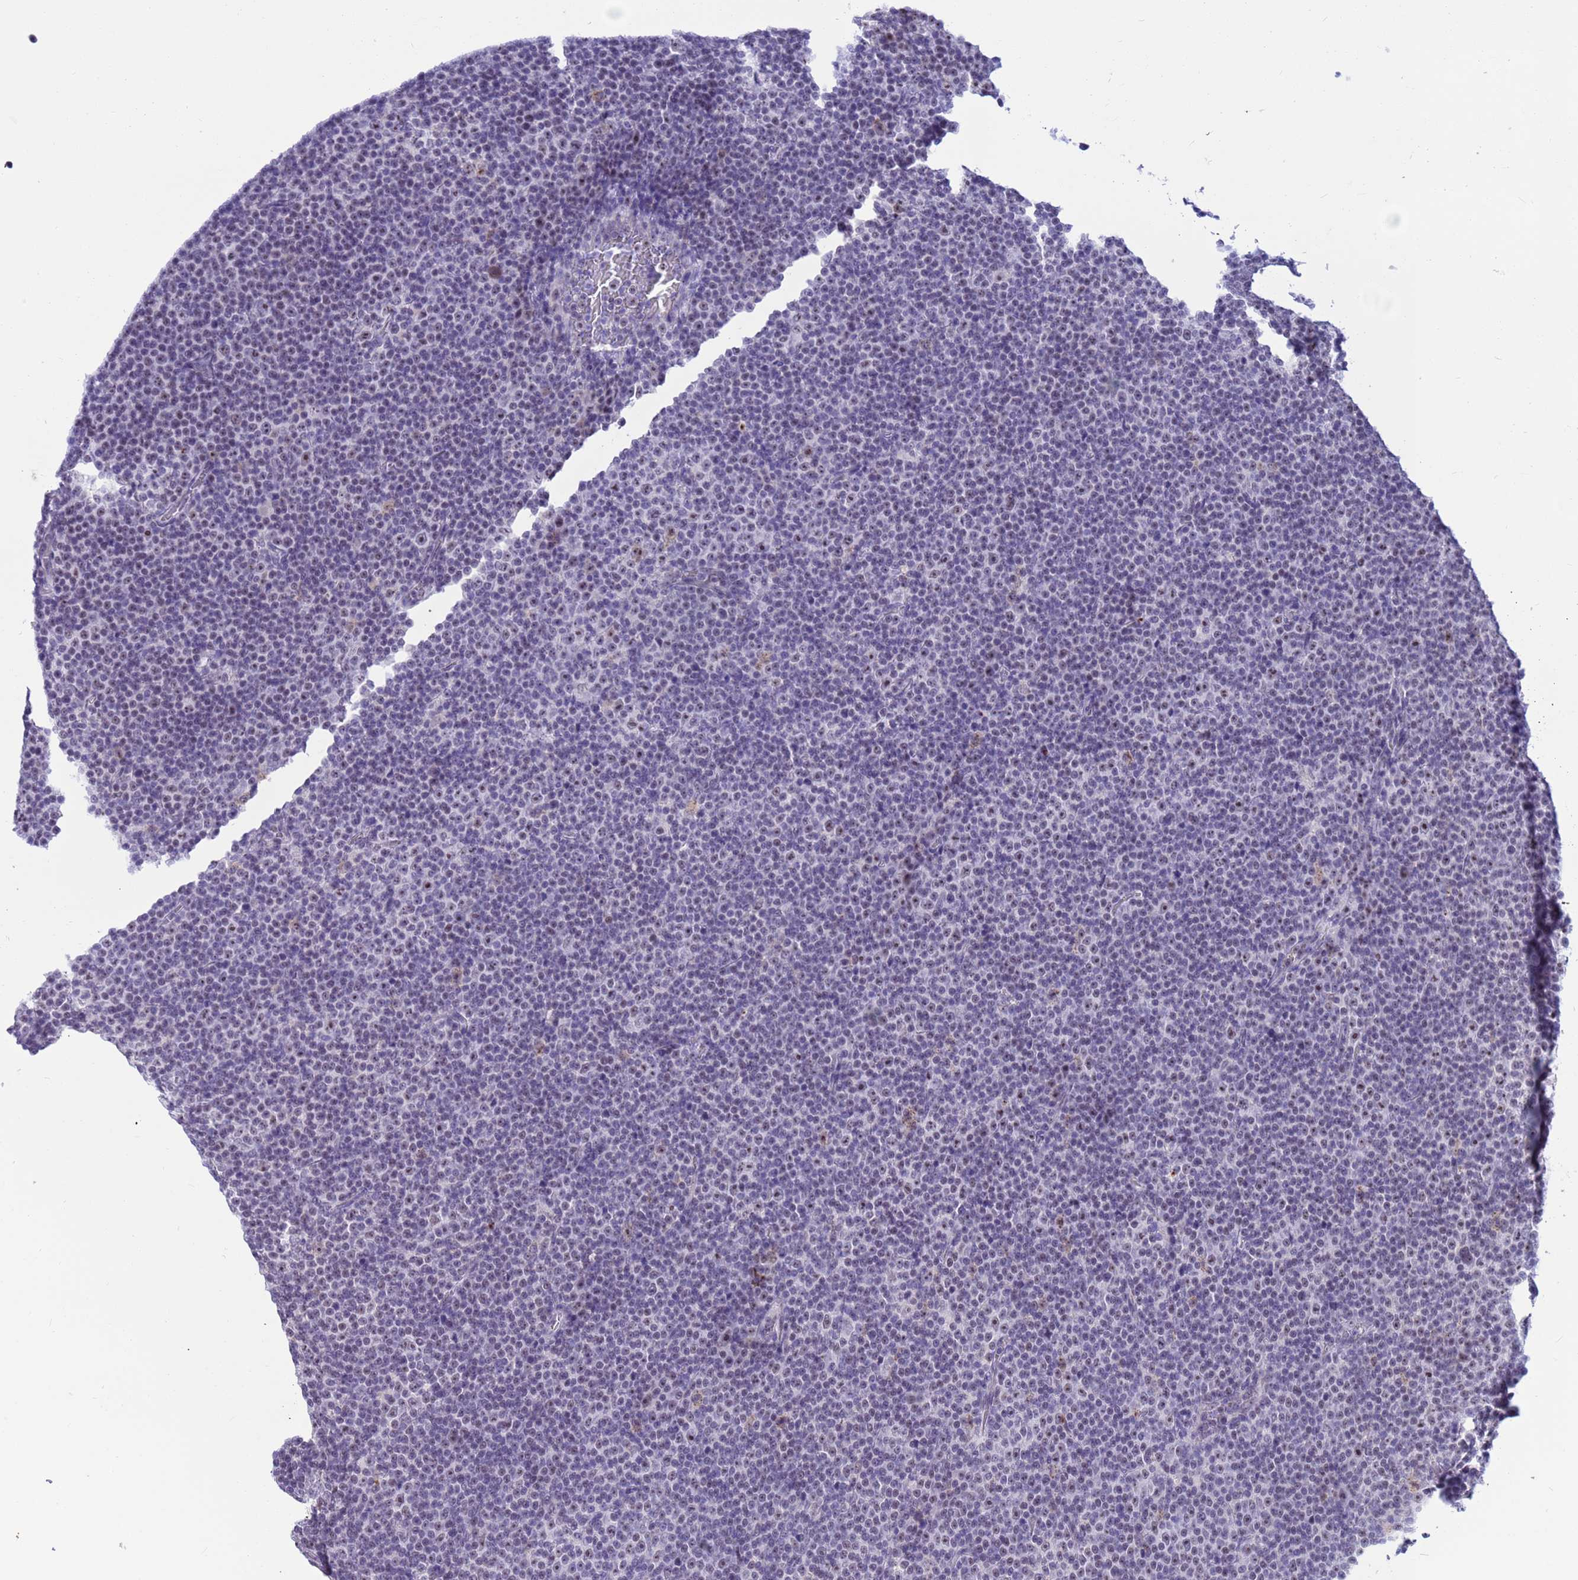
{"staining": {"intensity": "moderate", "quantity": "<25%", "location": "nuclear"}, "tissue": "lymphoma", "cell_type": "Tumor cells", "image_type": "cancer", "snomed": [{"axis": "morphology", "description": "Malignant lymphoma, non-Hodgkin's type, Low grade"}, {"axis": "topography", "description": "Lymph node"}], "caption": "Lymphoma was stained to show a protein in brown. There is low levels of moderate nuclear expression in approximately <25% of tumor cells.", "gene": "DMRTC2", "patient": {"sex": "female", "age": 67}}